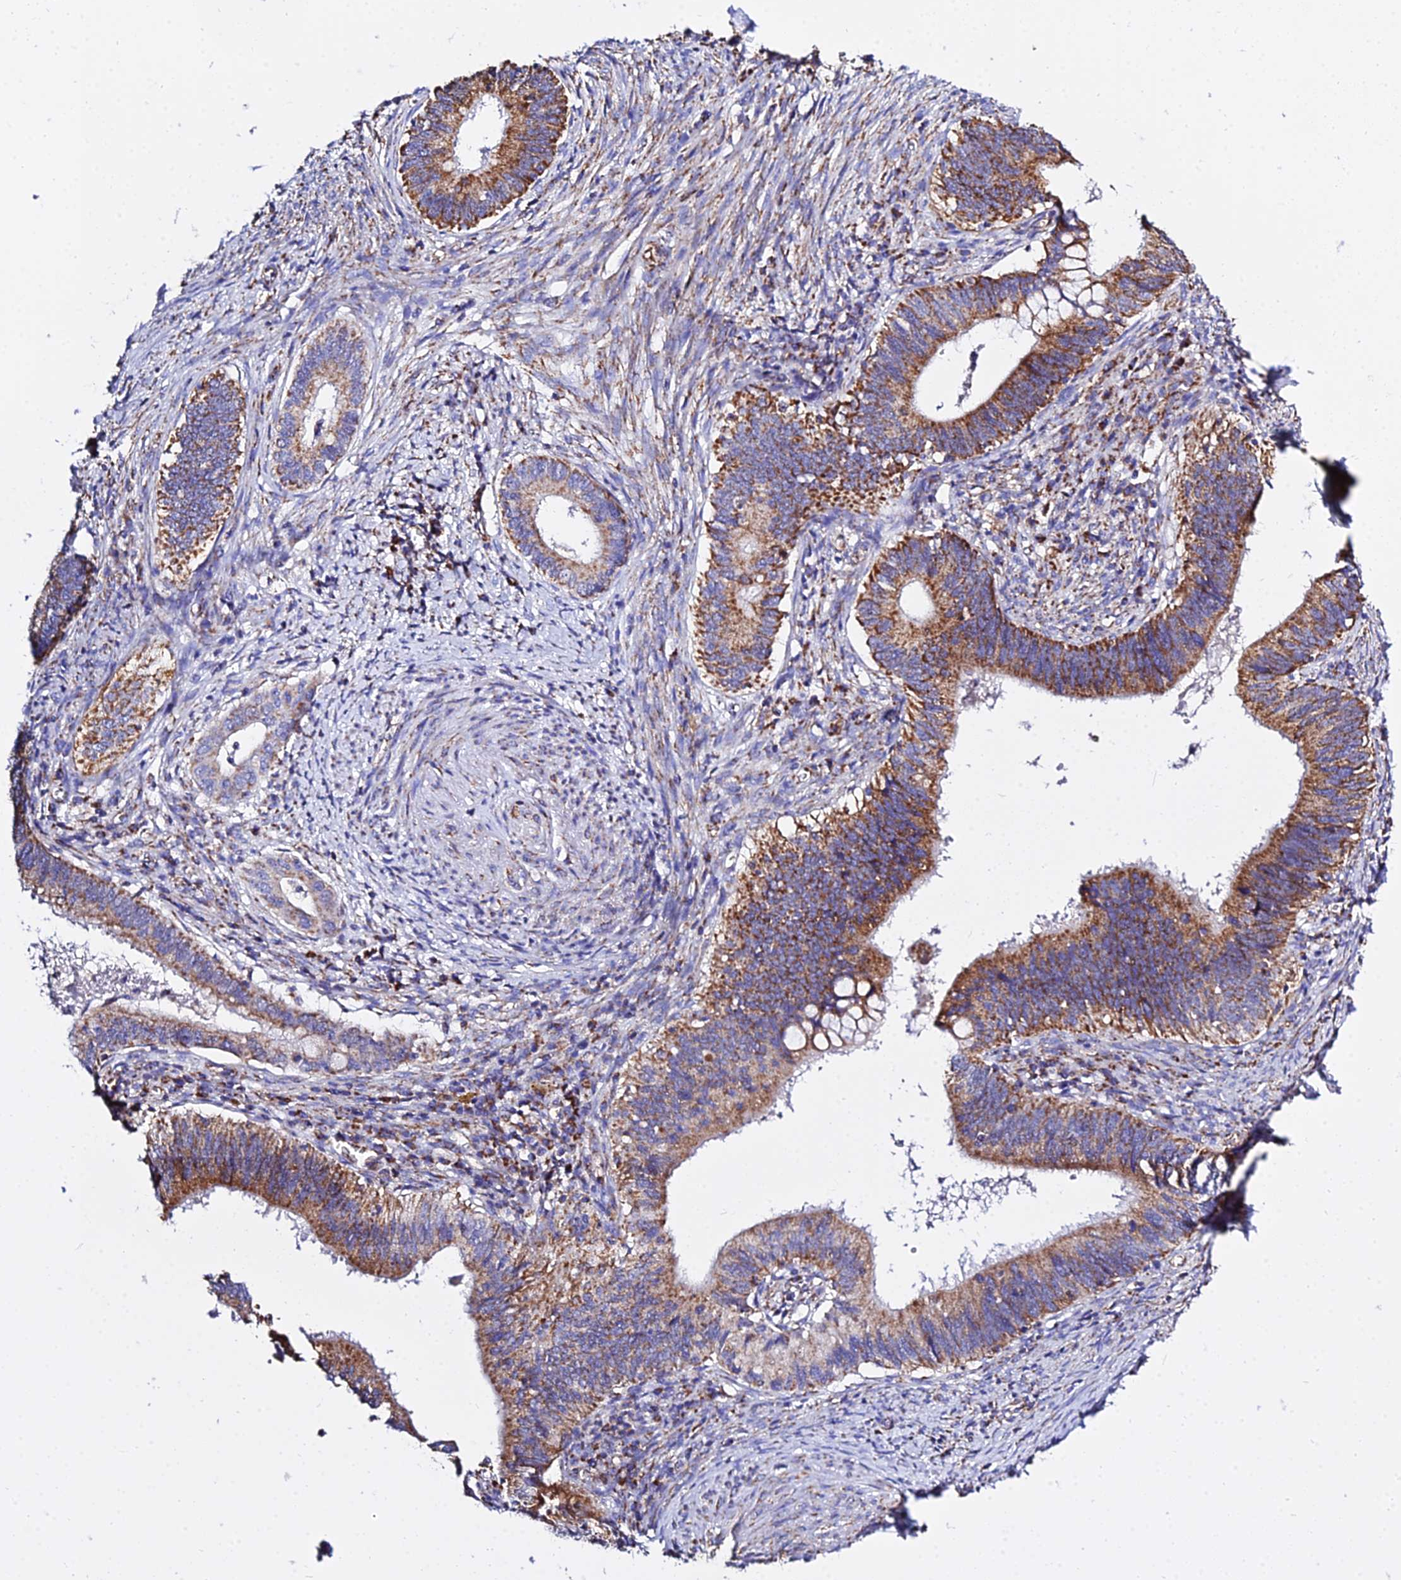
{"staining": {"intensity": "strong", "quantity": ">75%", "location": "cytoplasmic/membranous"}, "tissue": "cervical cancer", "cell_type": "Tumor cells", "image_type": "cancer", "snomed": [{"axis": "morphology", "description": "Adenocarcinoma, NOS"}, {"axis": "topography", "description": "Cervix"}], "caption": "Immunohistochemical staining of human cervical cancer reveals high levels of strong cytoplasmic/membranous protein staining in approximately >75% of tumor cells.", "gene": "ZNF573", "patient": {"sex": "female", "age": 42}}